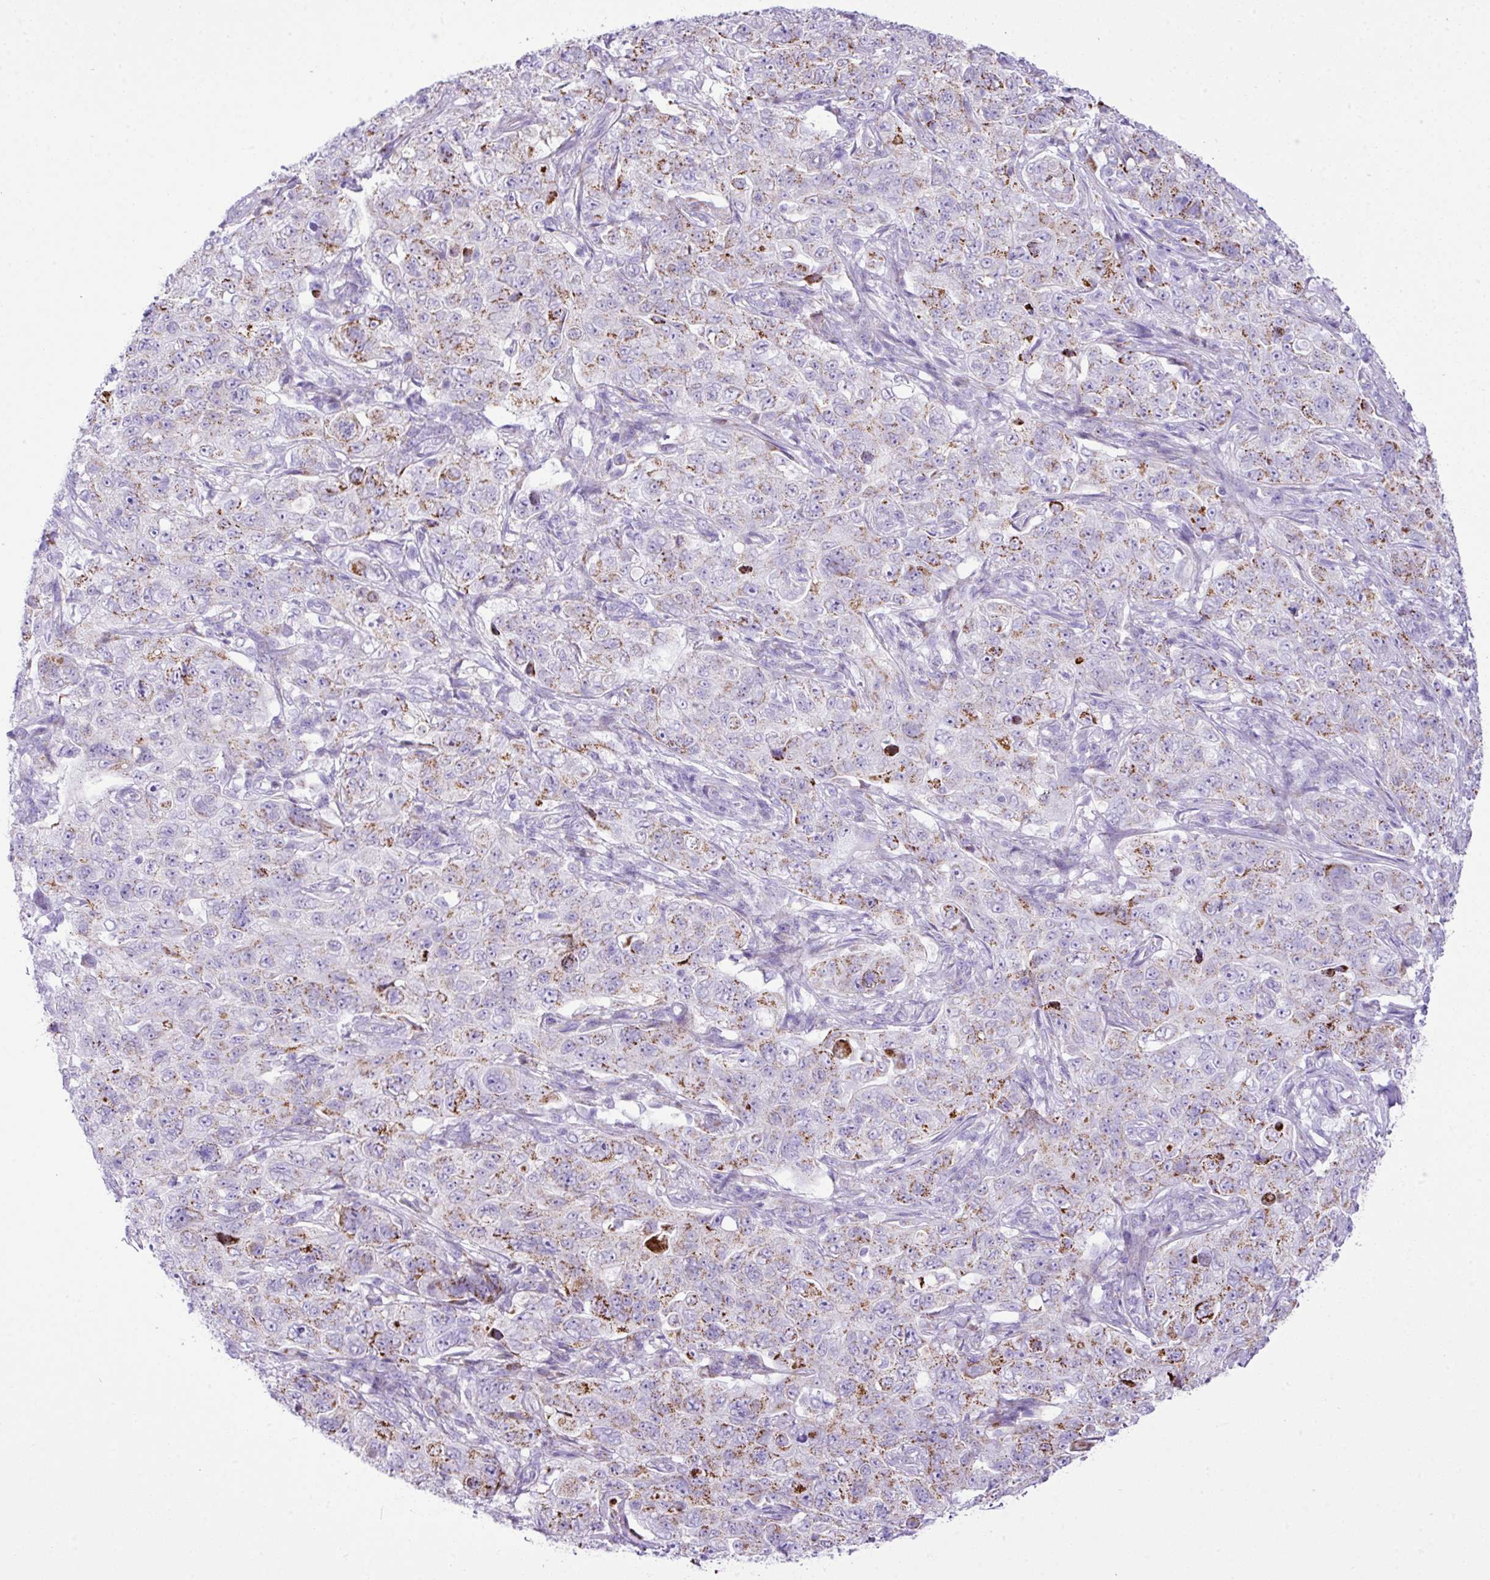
{"staining": {"intensity": "moderate", "quantity": "<25%", "location": "cytoplasmic/membranous"}, "tissue": "pancreatic cancer", "cell_type": "Tumor cells", "image_type": "cancer", "snomed": [{"axis": "morphology", "description": "Adenocarcinoma, NOS"}, {"axis": "topography", "description": "Pancreas"}], "caption": "IHC (DAB (3,3'-diaminobenzidine)) staining of adenocarcinoma (pancreatic) shows moderate cytoplasmic/membranous protein staining in approximately <25% of tumor cells.", "gene": "RCAN2", "patient": {"sex": "male", "age": 68}}